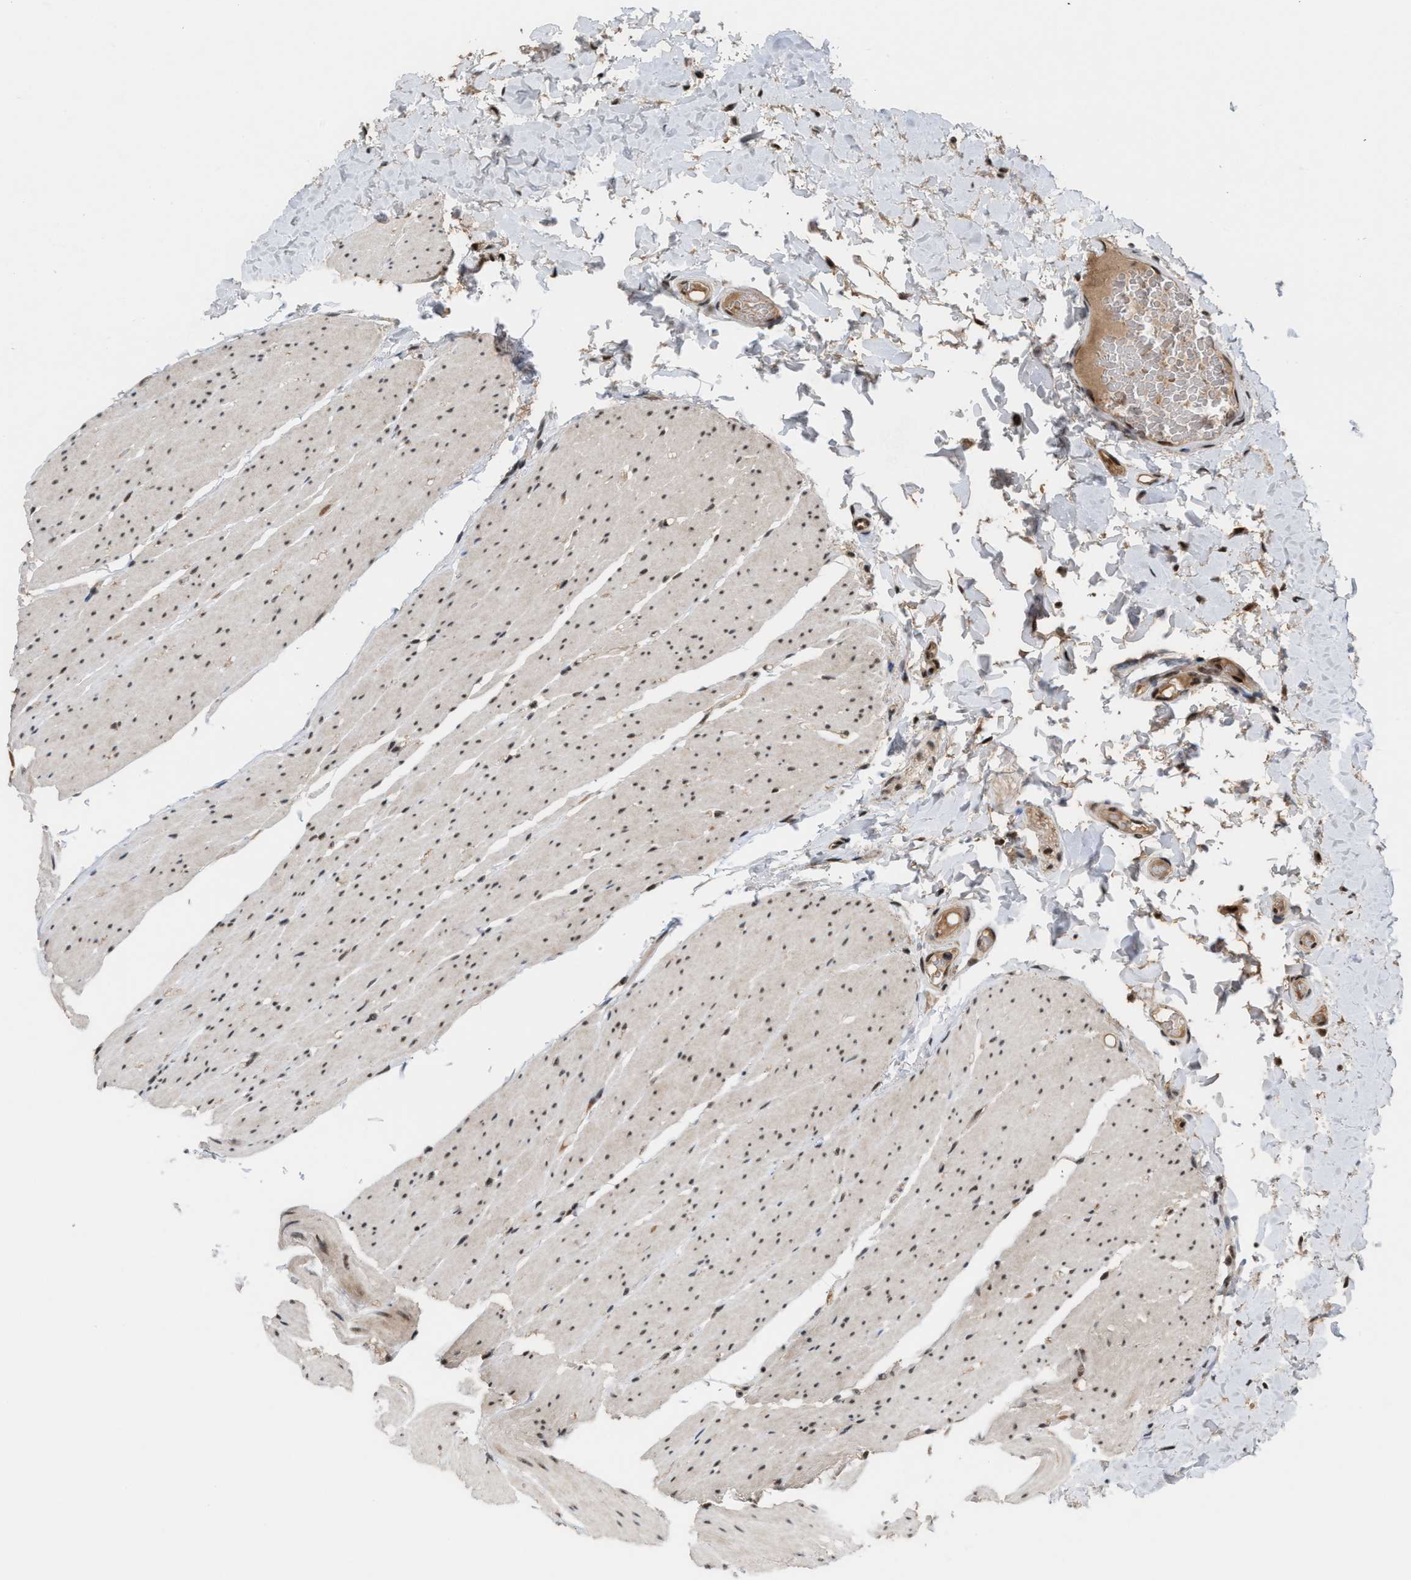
{"staining": {"intensity": "moderate", "quantity": ">75%", "location": "cytoplasmic/membranous,nuclear"}, "tissue": "colon", "cell_type": "Endothelial cells", "image_type": "normal", "snomed": [{"axis": "morphology", "description": "Normal tissue, NOS"}, {"axis": "topography", "description": "Colon"}], "caption": "Immunohistochemical staining of normal colon reveals medium levels of moderate cytoplasmic/membranous,nuclear staining in about >75% of endothelial cells.", "gene": "PRPF4", "patient": {"sex": "female", "age": 56}}